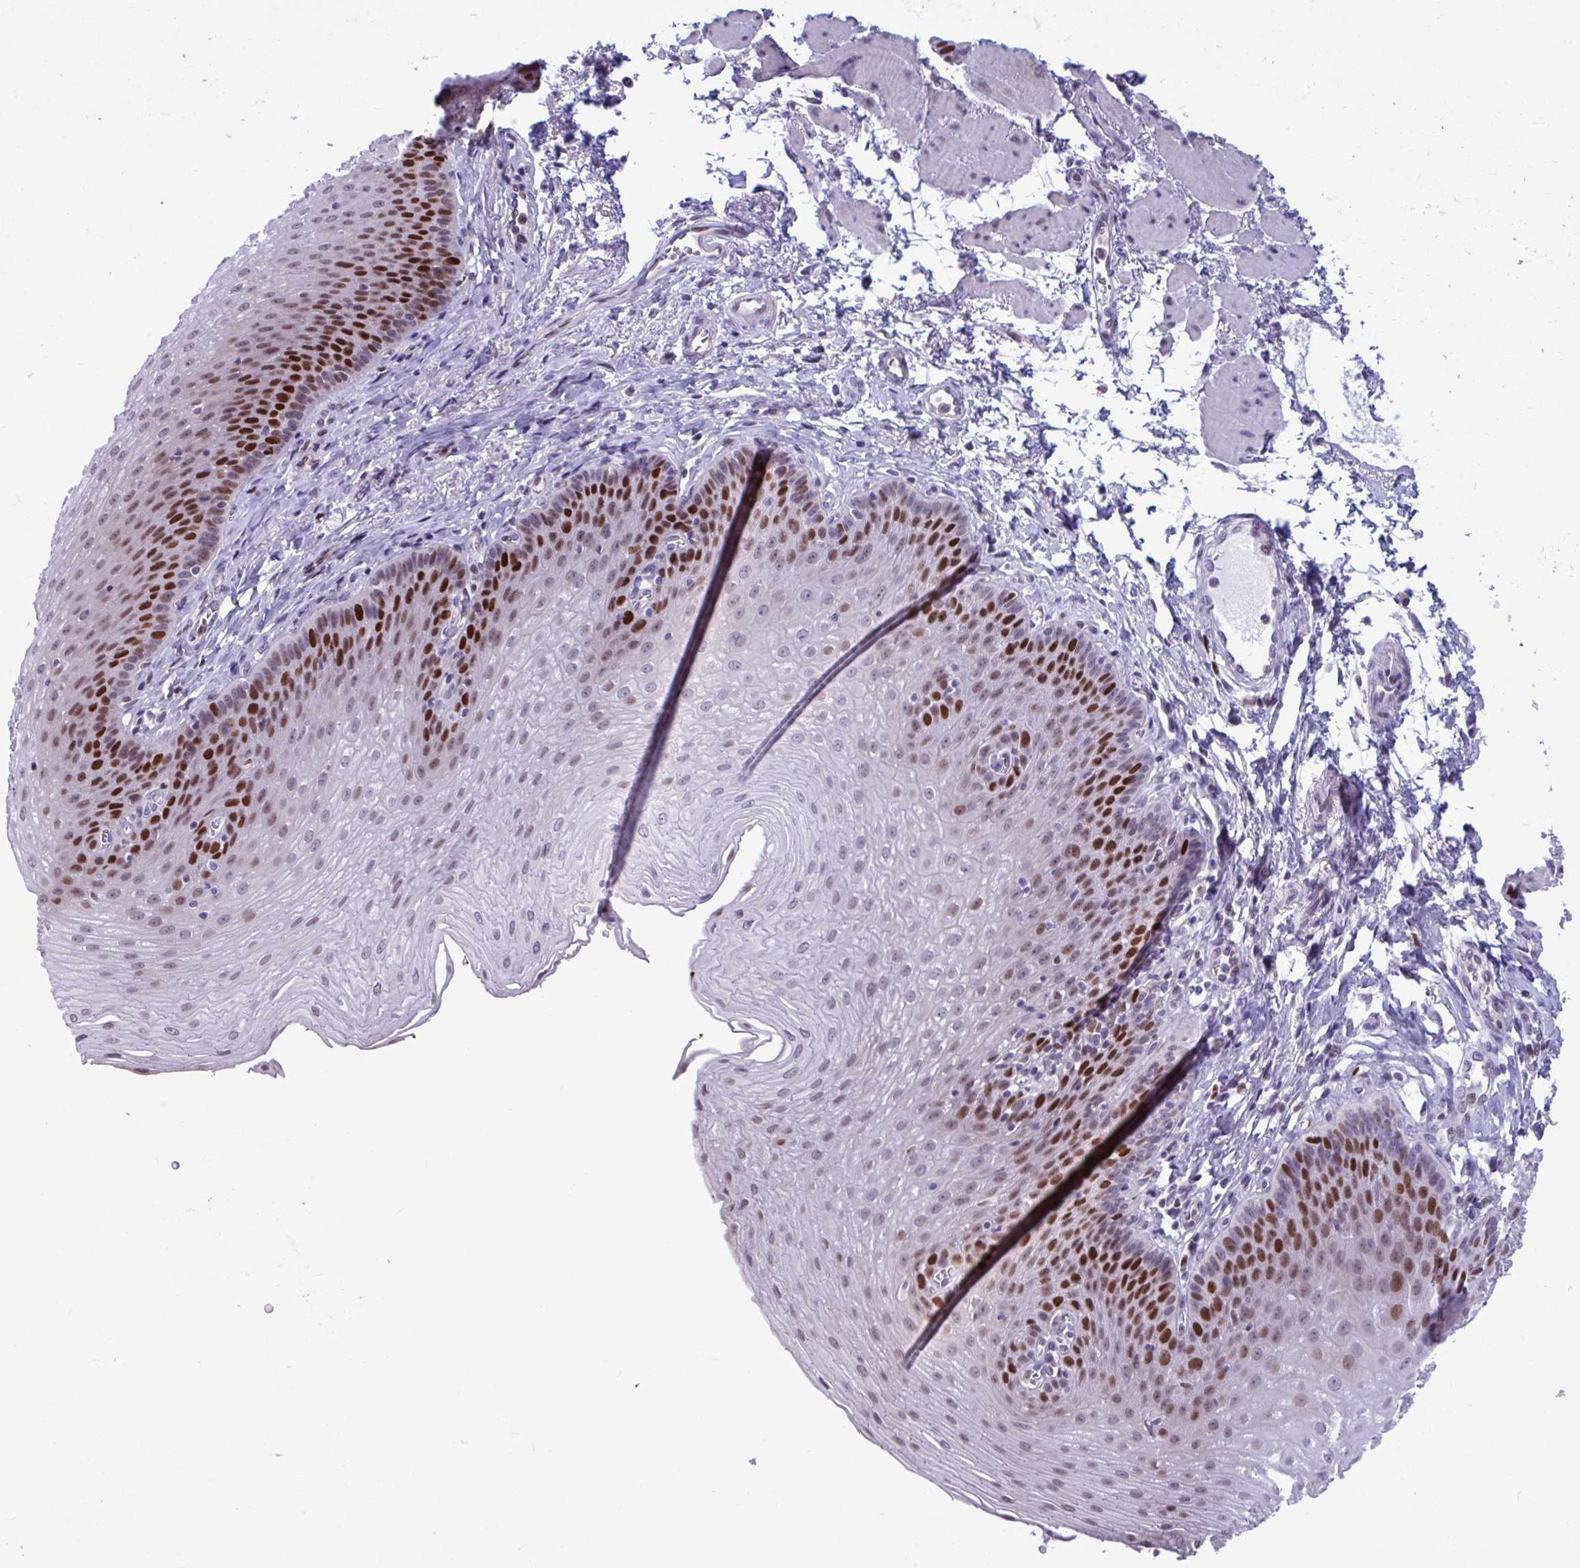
{"staining": {"intensity": "strong", "quantity": "25%-75%", "location": "nuclear"}, "tissue": "esophagus", "cell_type": "Squamous epithelial cells", "image_type": "normal", "snomed": [{"axis": "morphology", "description": "Normal tissue, NOS"}, {"axis": "topography", "description": "Esophagus"}], "caption": "A high-resolution histopathology image shows immunohistochemistry (IHC) staining of unremarkable esophagus, which demonstrates strong nuclear positivity in about 25%-75% of squamous epithelial cells.", "gene": "C1QL2", "patient": {"sex": "female", "age": 81}}